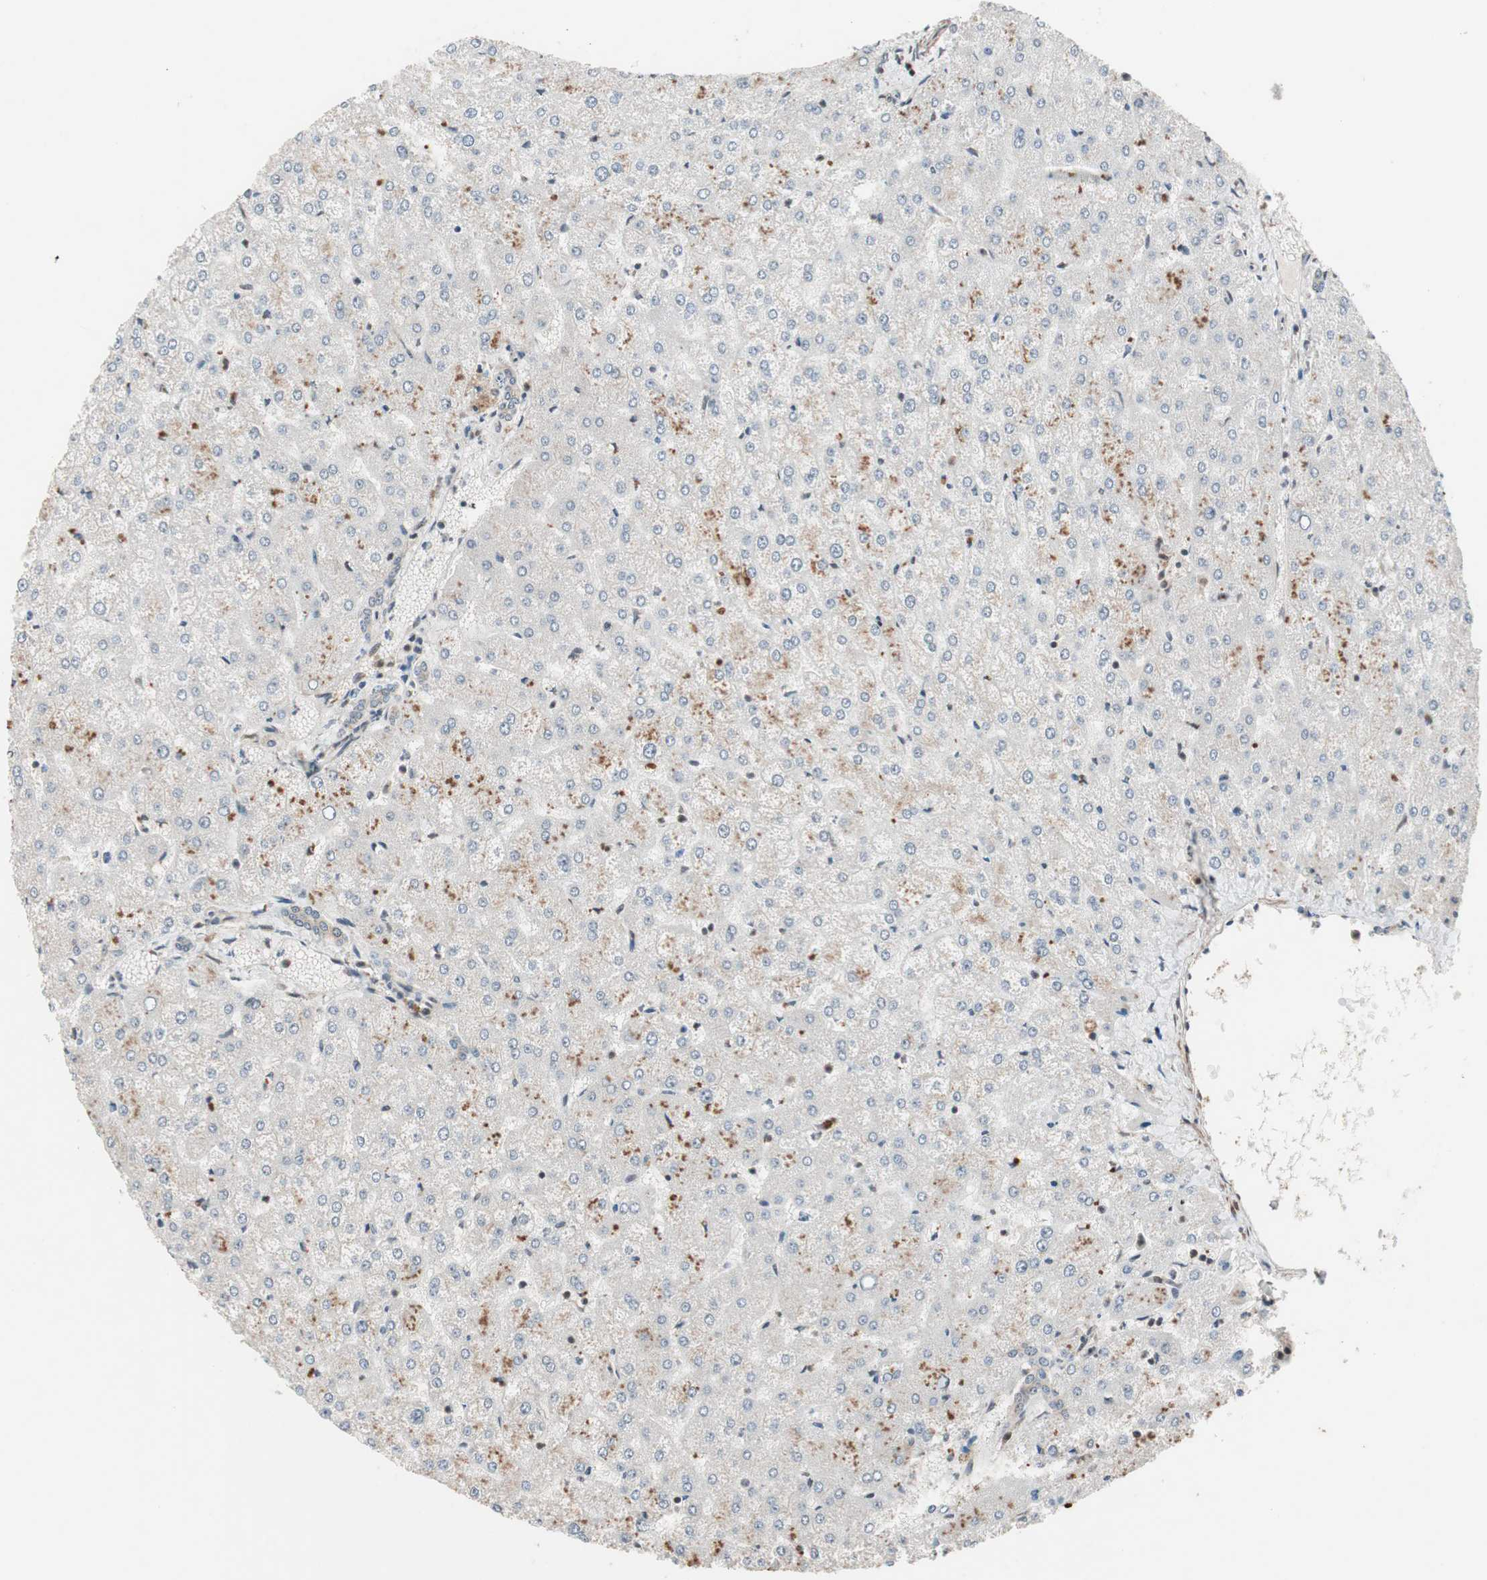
{"staining": {"intensity": "weak", "quantity": "25%-75%", "location": "cytoplasmic/membranous"}, "tissue": "liver", "cell_type": "Cholangiocytes", "image_type": "normal", "snomed": [{"axis": "morphology", "description": "Normal tissue, NOS"}, {"axis": "topography", "description": "Liver"}], "caption": "Cholangiocytes show low levels of weak cytoplasmic/membranous staining in about 25%-75% of cells in unremarkable liver.", "gene": "DRAP1", "patient": {"sex": "female", "age": 32}}